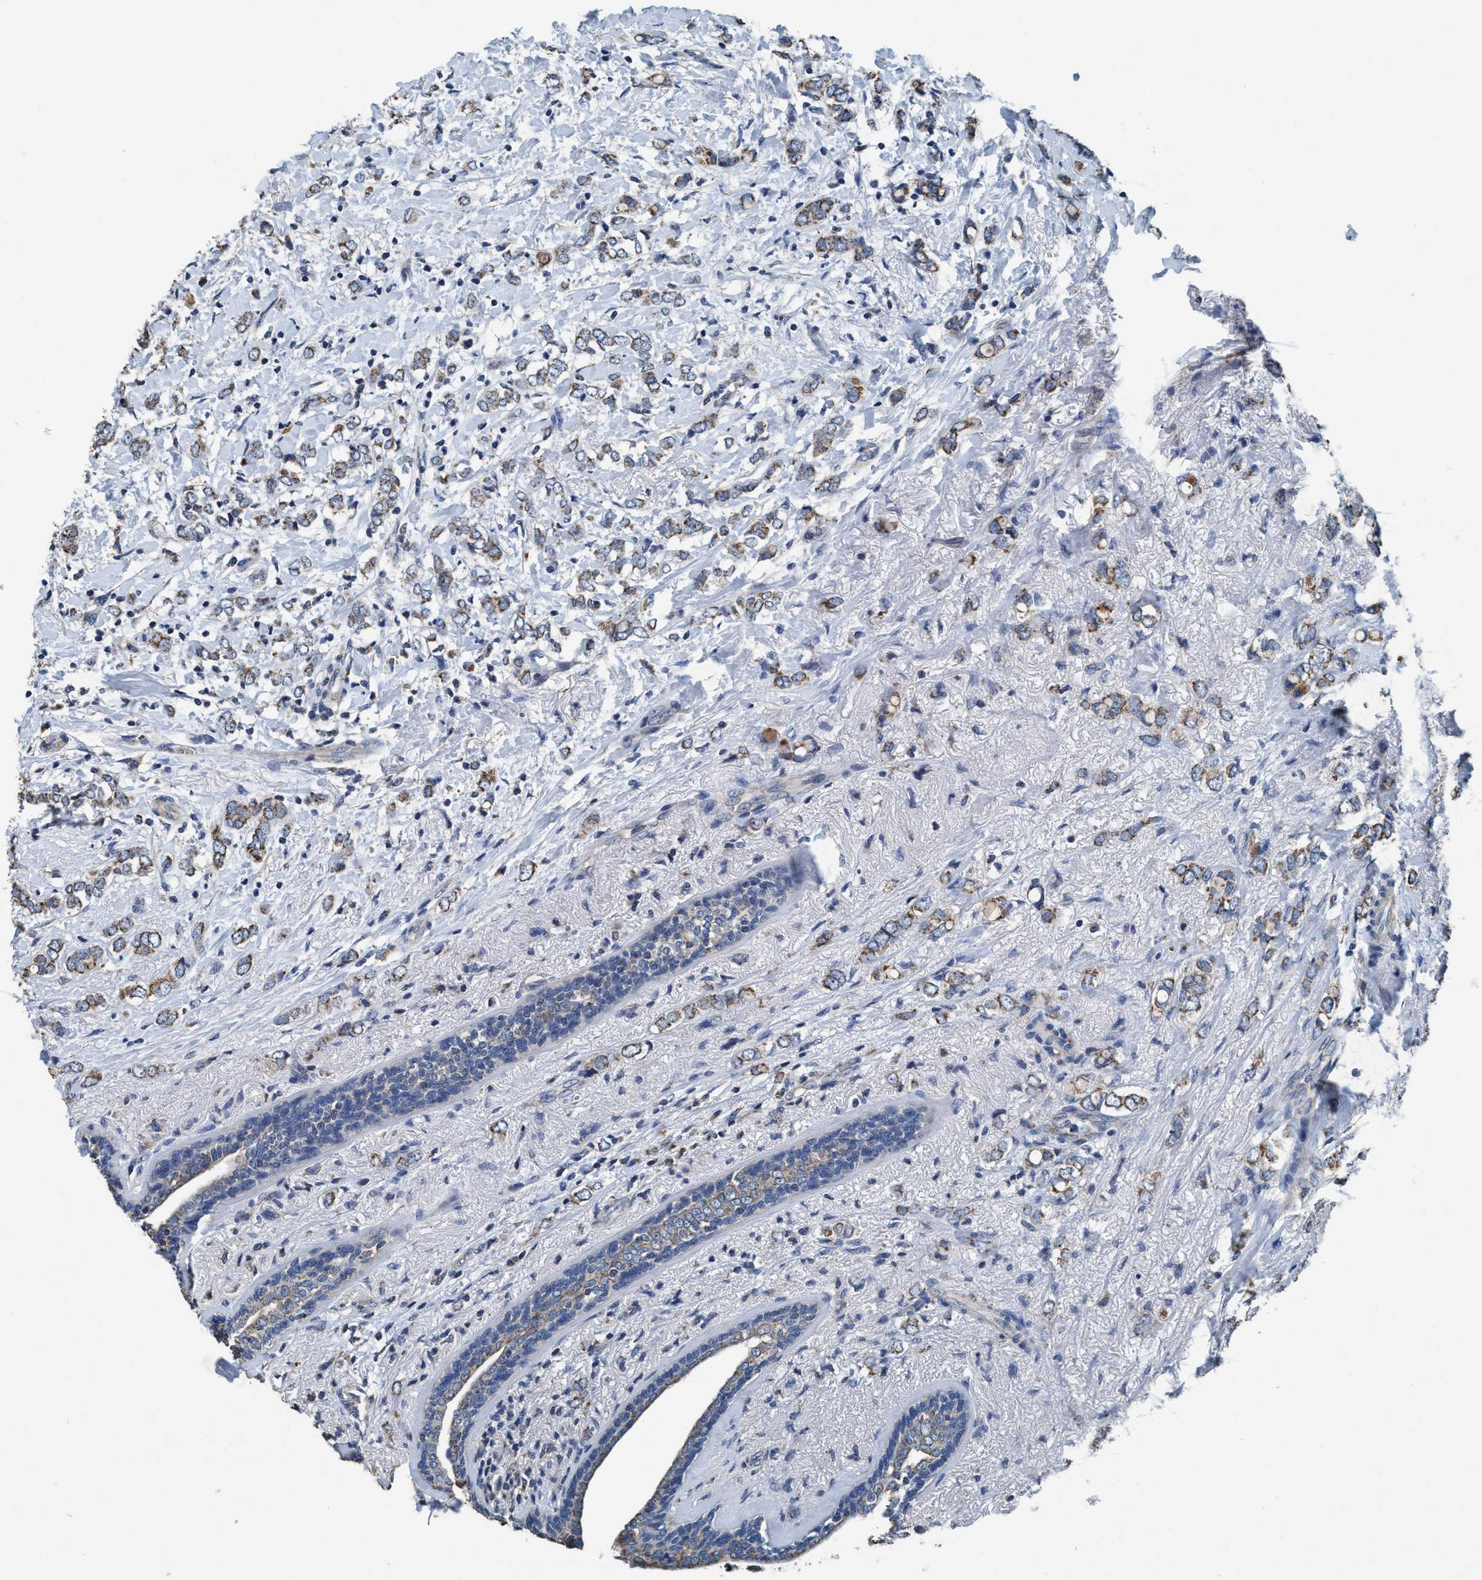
{"staining": {"intensity": "moderate", "quantity": ">75%", "location": "cytoplasmic/membranous"}, "tissue": "breast cancer", "cell_type": "Tumor cells", "image_type": "cancer", "snomed": [{"axis": "morphology", "description": "Normal tissue, NOS"}, {"axis": "morphology", "description": "Lobular carcinoma"}, {"axis": "topography", "description": "Breast"}], "caption": "Brown immunohistochemical staining in human breast cancer (lobular carcinoma) shows moderate cytoplasmic/membranous staining in about >75% of tumor cells. The staining is performed using DAB brown chromogen to label protein expression. The nuclei are counter-stained blue using hematoxylin.", "gene": "ANKFN1", "patient": {"sex": "female", "age": 47}}